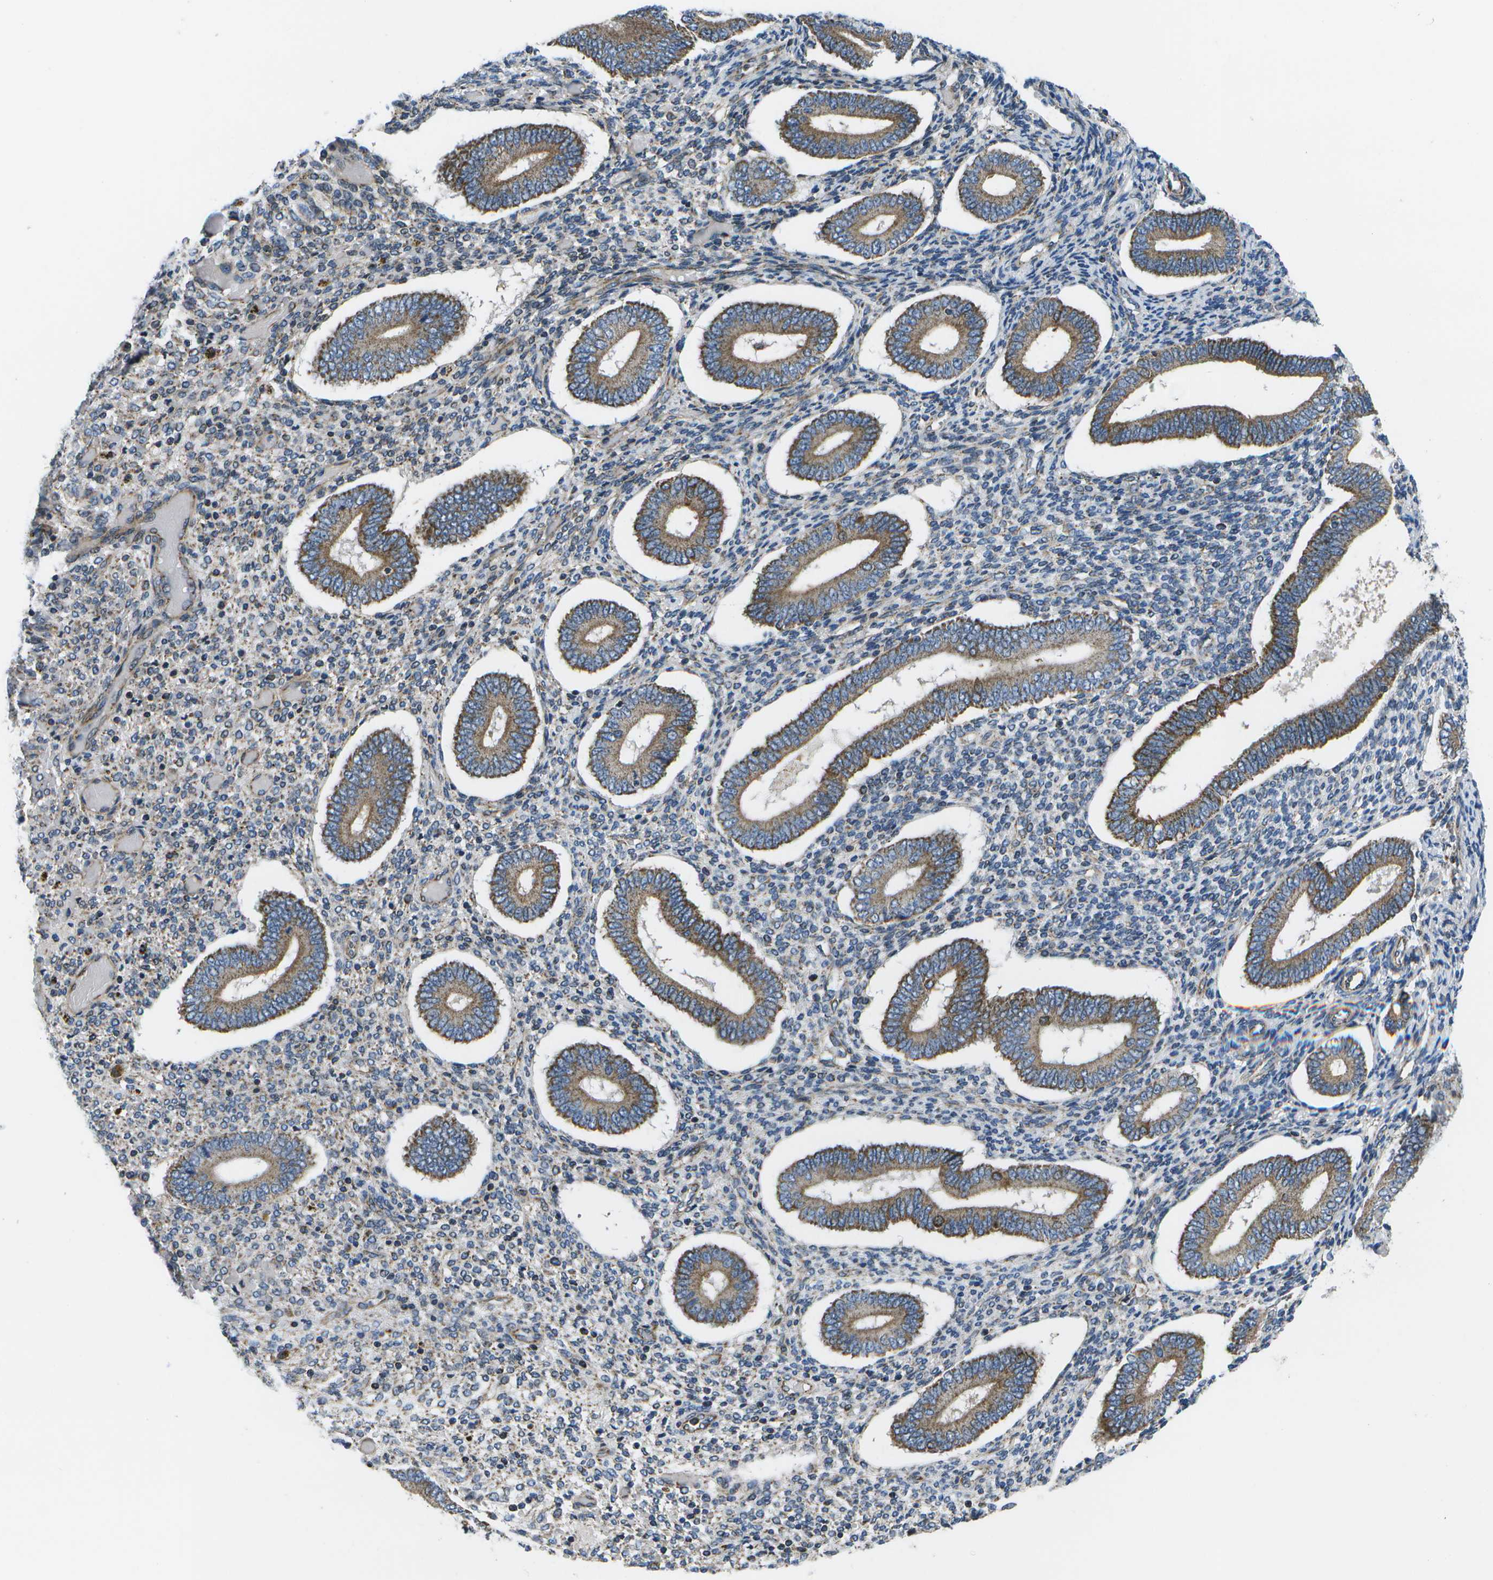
{"staining": {"intensity": "weak", "quantity": "<25%", "location": "cytoplasmic/membranous"}, "tissue": "endometrium", "cell_type": "Cells in endometrial stroma", "image_type": "normal", "snomed": [{"axis": "morphology", "description": "Normal tissue, NOS"}, {"axis": "topography", "description": "Endometrium"}], "caption": "Protein analysis of unremarkable endometrium exhibits no significant positivity in cells in endometrial stroma. (Stains: DAB (3,3'-diaminobenzidine) immunohistochemistry (IHC) with hematoxylin counter stain, Microscopy: brightfield microscopy at high magnification).", "gene": "MVK", "patient": {"sex": "female", "age": 42}}